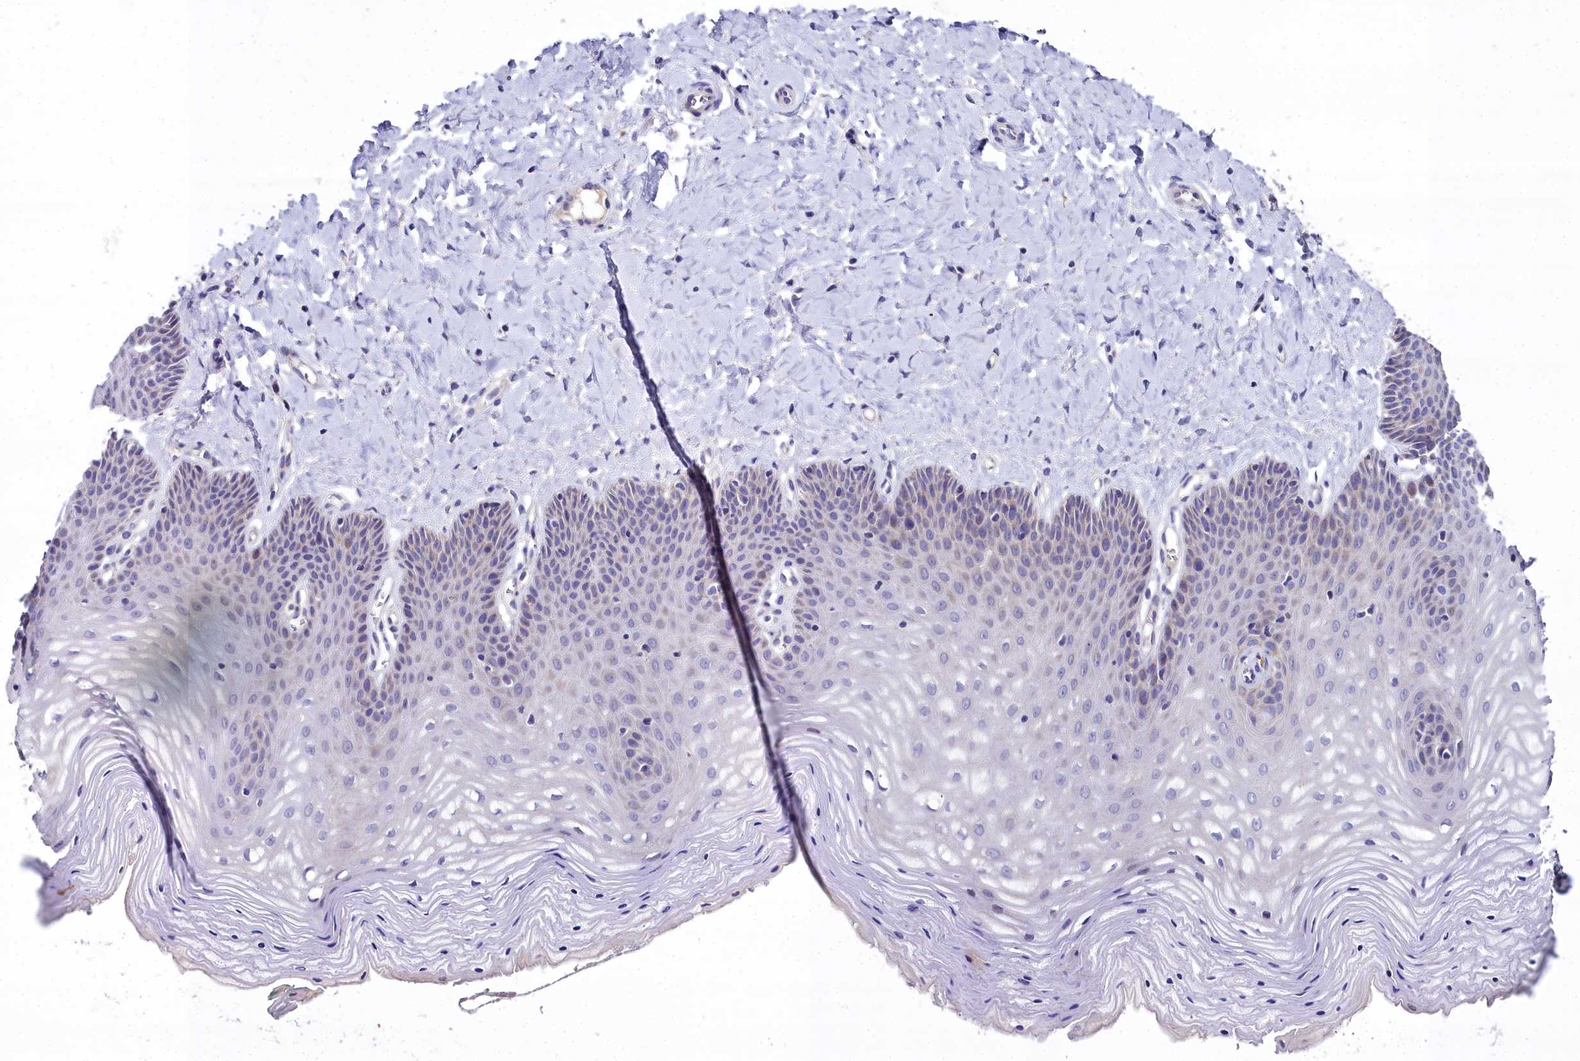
{"staining": {"intensity": "weak", "quantity": "25%-75%", "location": "cytoplasmic/membranous"}, "tissue": "vagina", "cell_type": "Squamous epithelial cells", "image_type": "normal", "snomed": [{"axis": "morphology", "description": "Normal tissue, NOS"}, {"axis": "topography", "description": "Vagina"}], "caption": "About 25%-75% of squamous epithelial cells in unremarkable vagina show weak cytoplasmic/membranous protein expression as visualized by brown immunohistochemical staining.", "gene": "NT5M", "patient": {"sex": "female", "age": 65}}